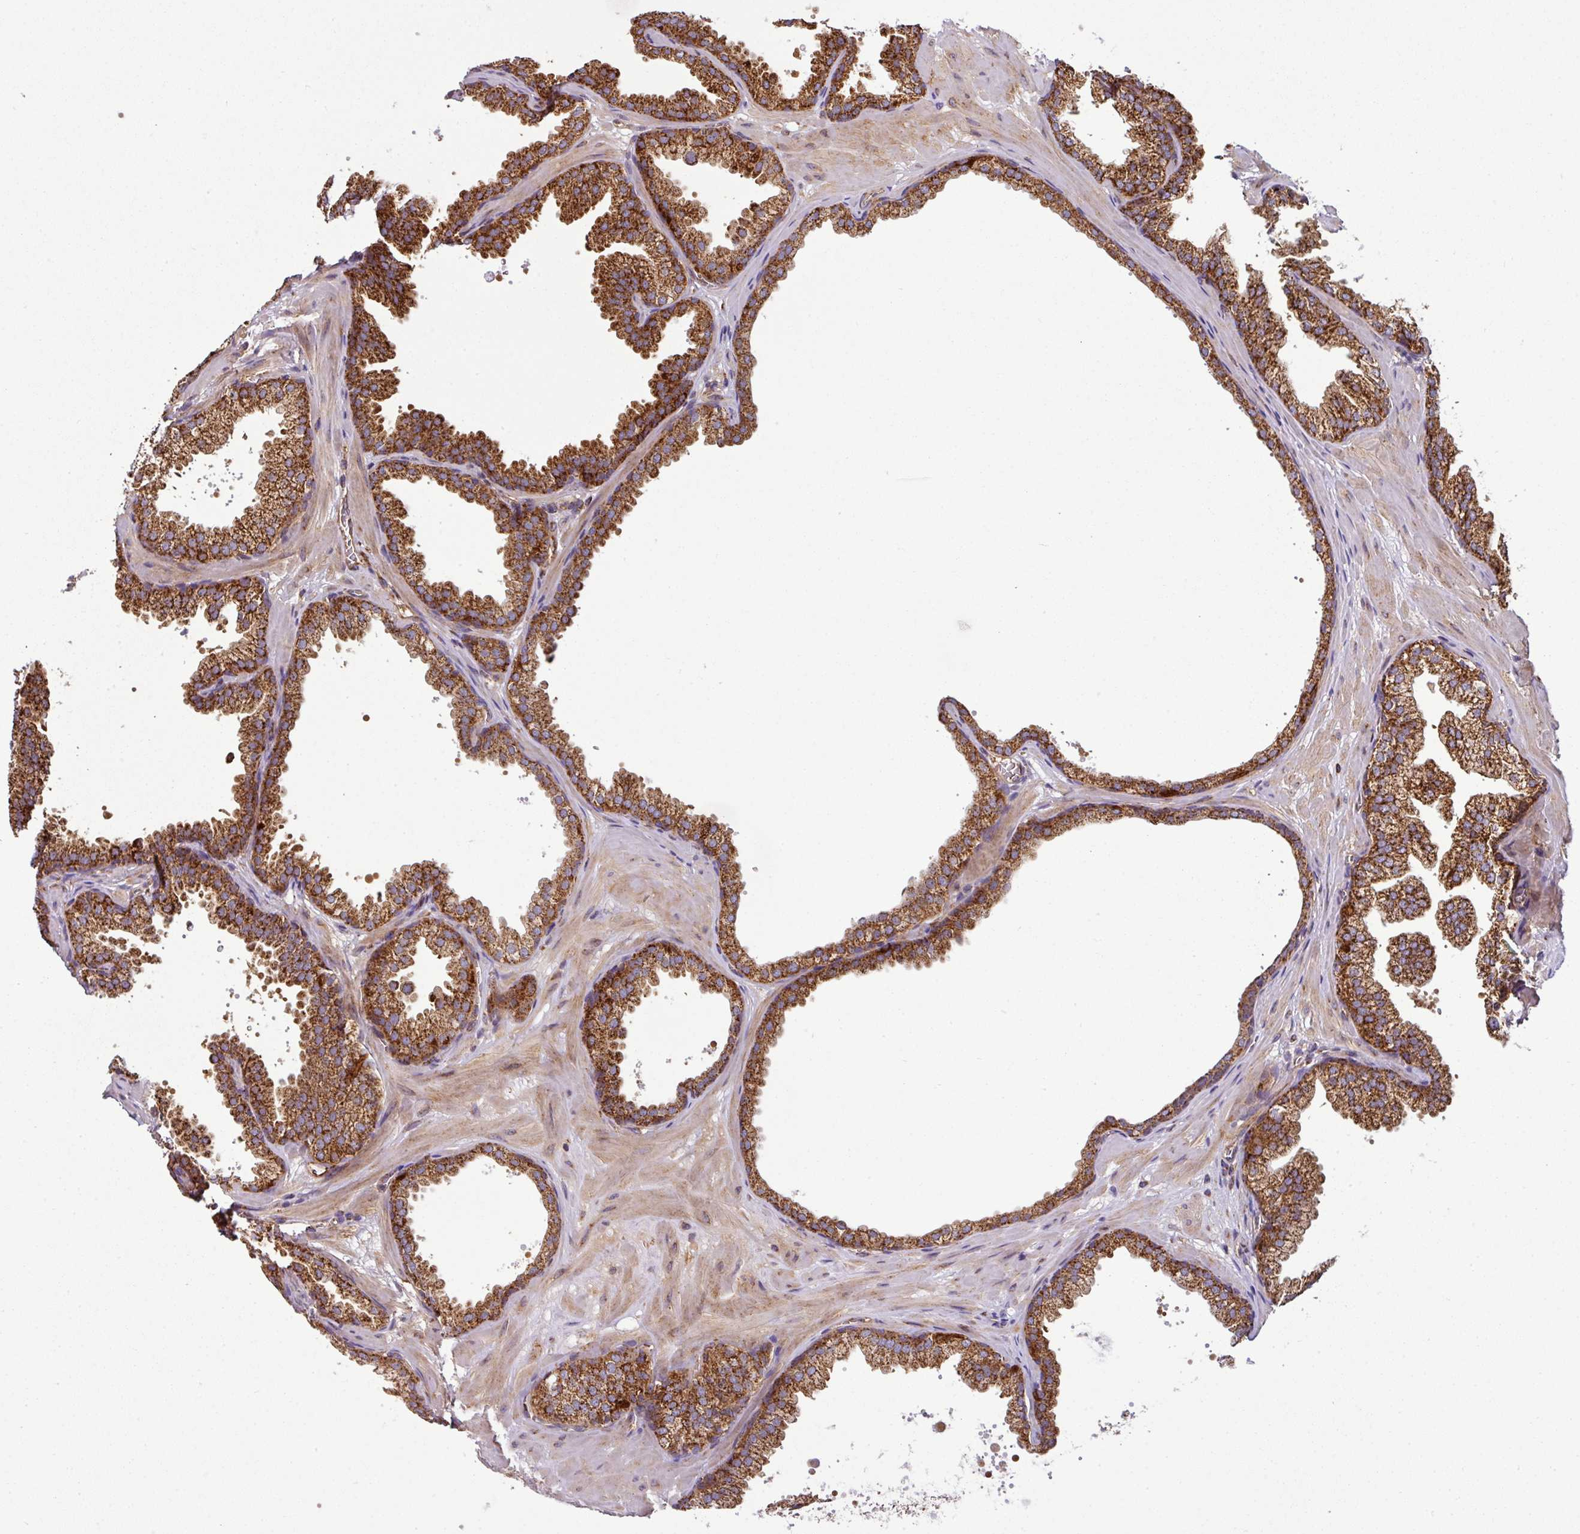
{"staining": {"intensity": "strong", "quantity": ">75%", "location": "cytoplasmic/membranous"}, "tissue": "prostate", "cell_type": "Glandular cells", "image_type": "normal", "snomed": [{"axis": "morphology", "description": "Normal tissue, NOS"}, {"axis": "topography", "description": "Prostate"}], "caption": "Protein staining of normal prostate exhibits strong cytoplasmic/membranous positivity in about >75% of glandular cells.", "gene": "PRELID3B", "patient": {"sex": "male", "age": 37}}